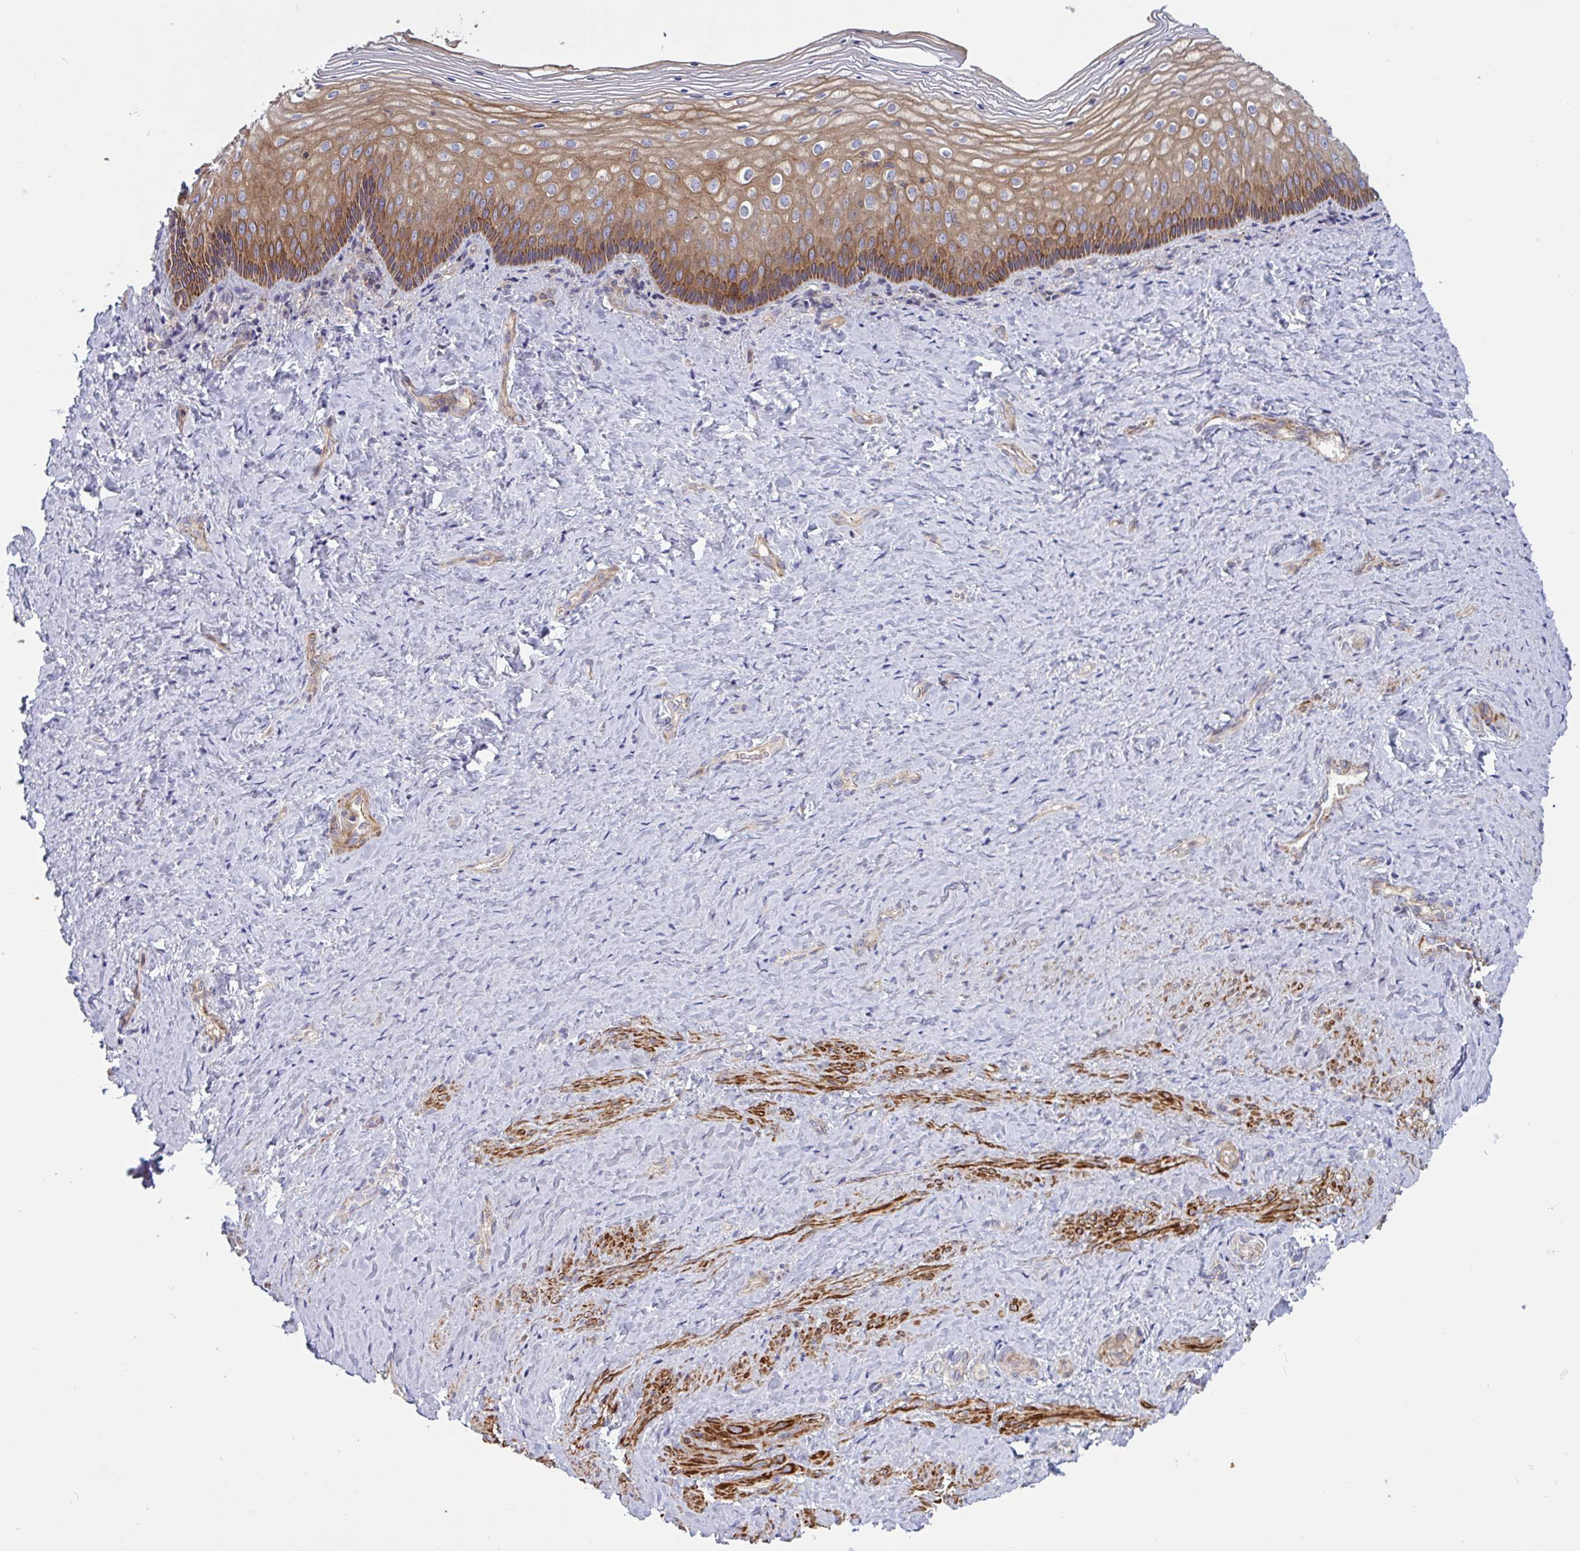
{"staining": {"intensity": "strong", "quantity": "<25%", "location": "cytoplasmic/membranous"}, "tissue": "vagina", "cell_type": "Squamous epithelial cells", "image_type": "normal", "snomed": [{"axis": "morphology", "description": "Normal tissue, NOS"}, {"axis": "topography", "description": "Vagina"}], "caption": "Squamous epithelial cells display strong cytoplasmic/membranous expression in approximately <25% of cells in unremarkable vagina.", "gene": "TANK", "patient": {"sex": "female", "age": 45}}